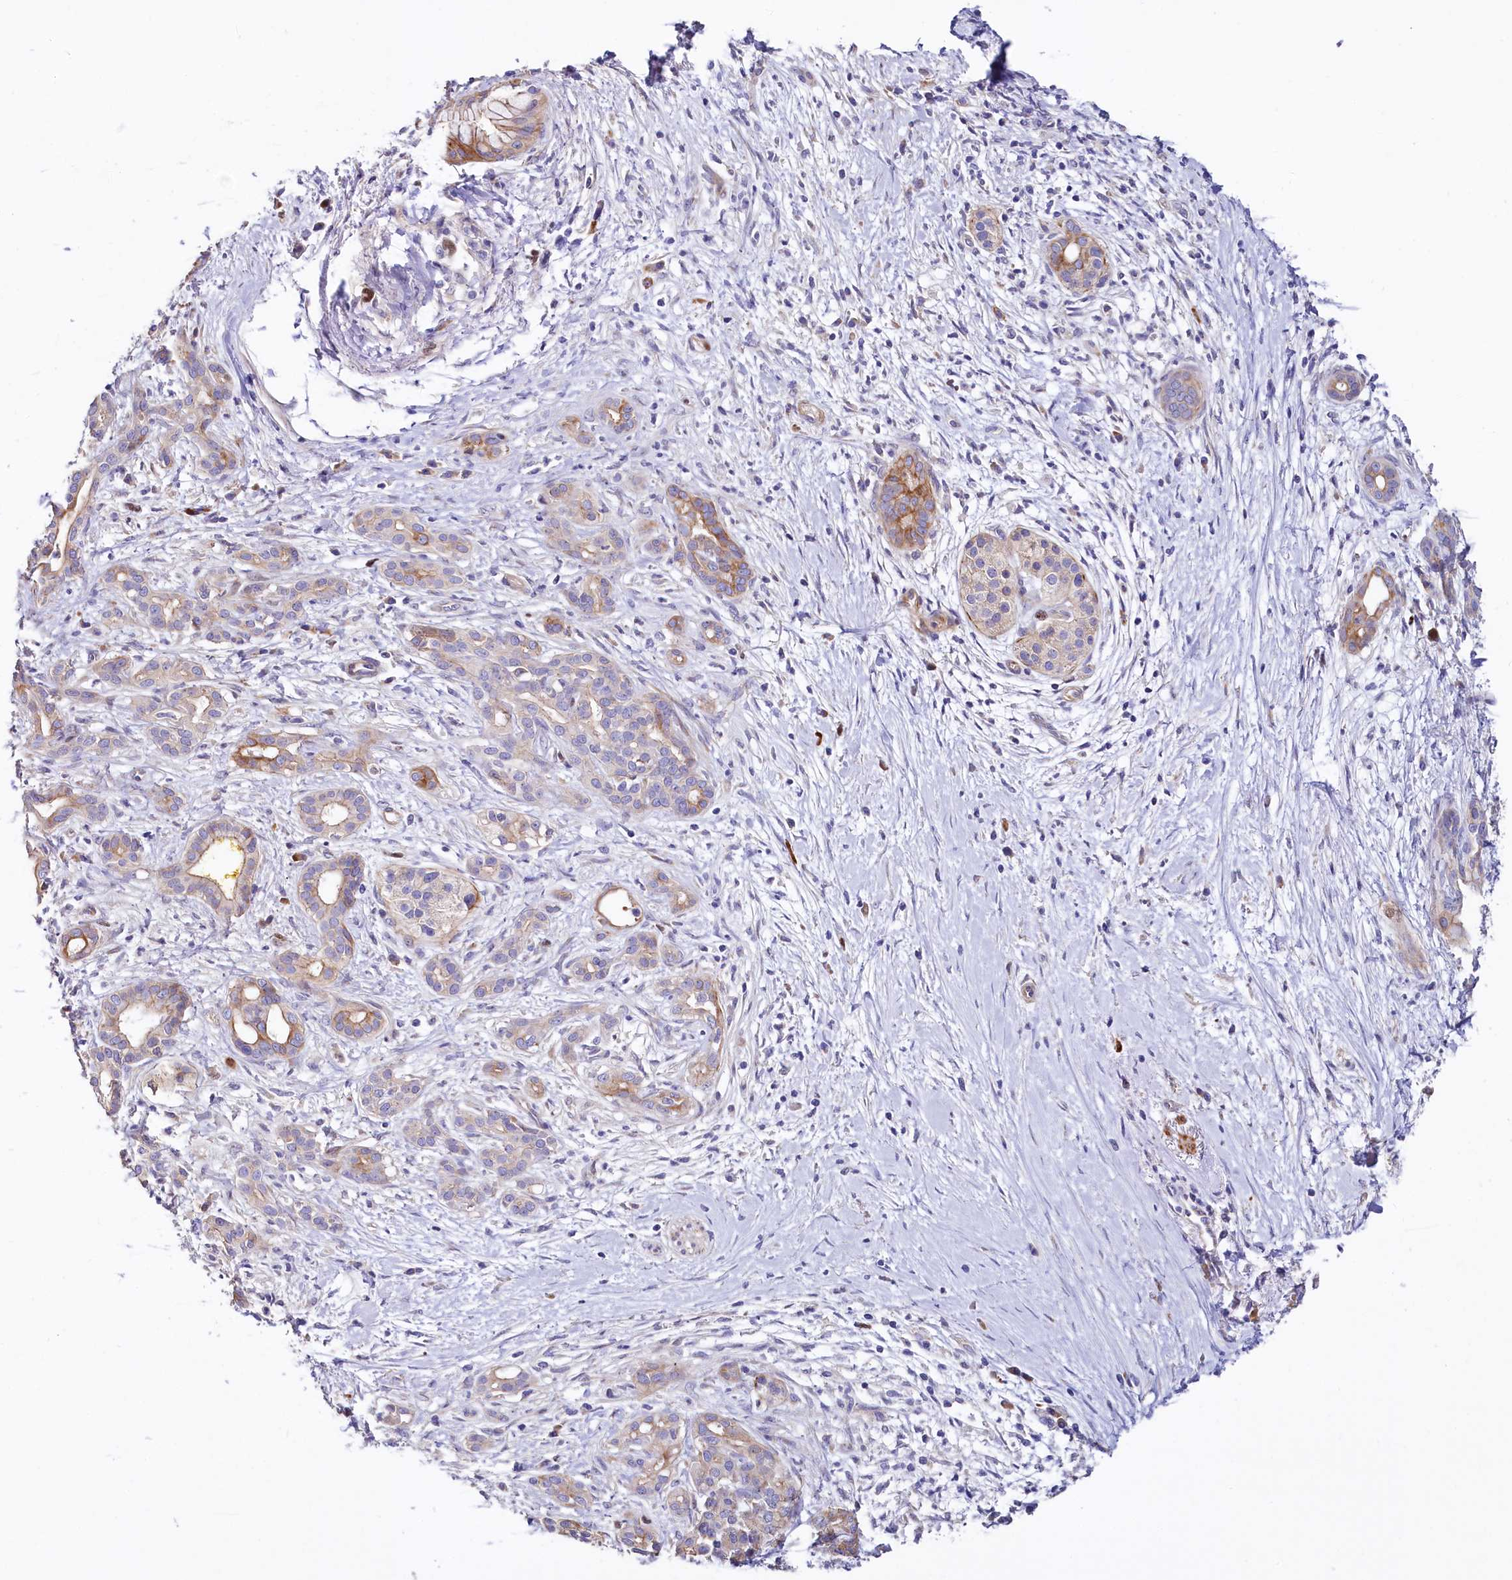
{"staining": {"intensity": "moderate", "quantity": "<25%", "location": "cytoplasmic/membranous"}, "tissue": "pancreatic cancer", "cell_type": "Tumor cells", "image_type": "cancer", "snomed": [{"axis": "morphology", "description": "Adenocarcinoma, NOS"}, {"axis": "topography", "description": "Pancreas"}], "caption": "Moderate cytoplasmic/membranous staining for a protein is present in about <25% of tumor cells of pancreatic adenocarcinoma using immunohistochemistry.", "gene": "WNT8A", "patient": {"sex": "male", "age": 58}}